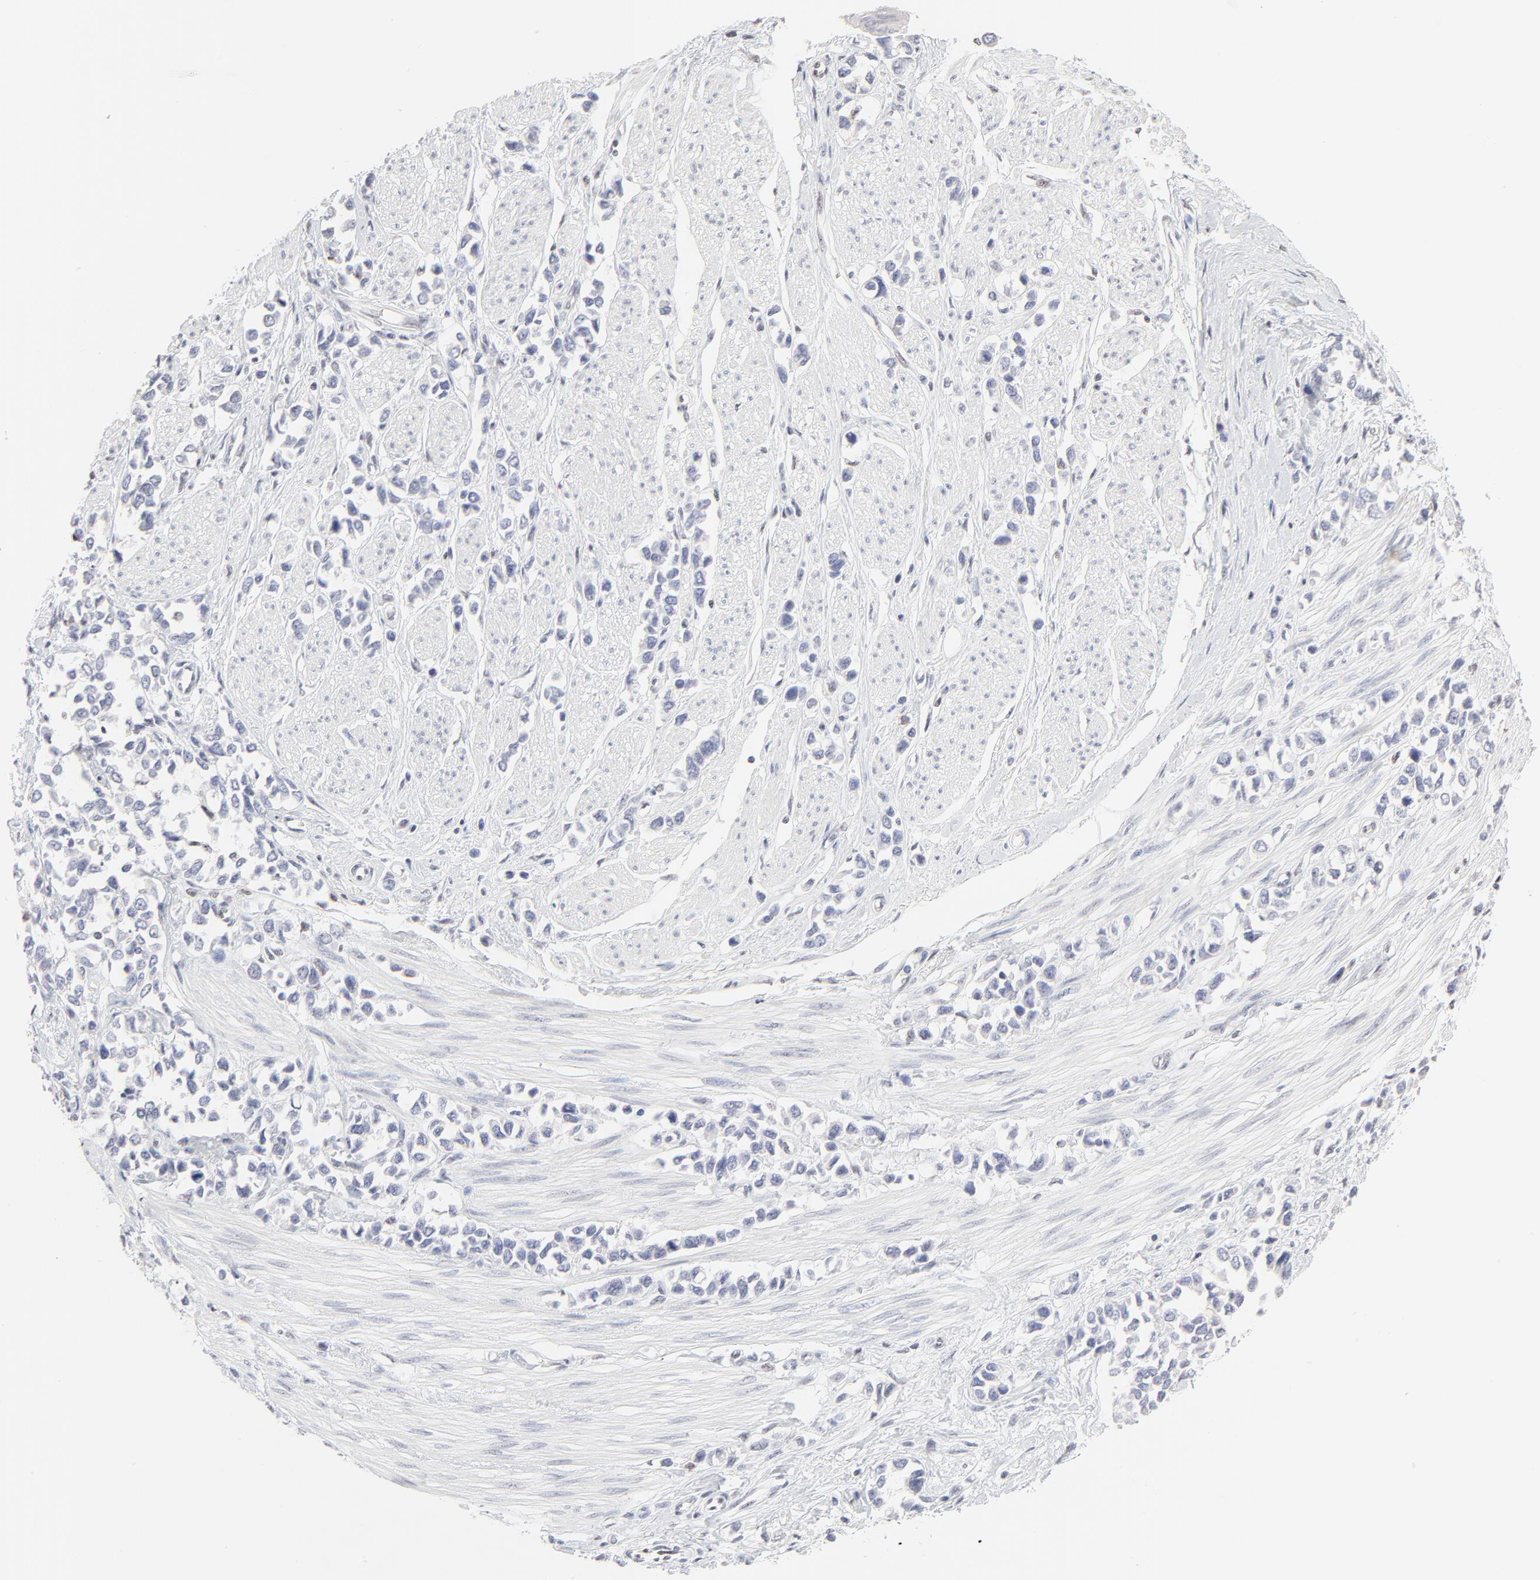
{"staining": {"intensity": "negative", "quantity": "none", "location": "none"}, "tissue": "stomach cancer", "cell_type": "Tumor cells", "image_type": "cancer", "snomed": [{"axis": "morphology", "description": "Adenocarcinoma, NOS"}, {"axis": "topography", "description": "Stomach, upper"}], "caption": "This is an IHC image of adenocarcinoma (stomach). There is no staining in tumor cells.", "gene": "NFIL3", "patient": {"sex": "male", "age": 76}}